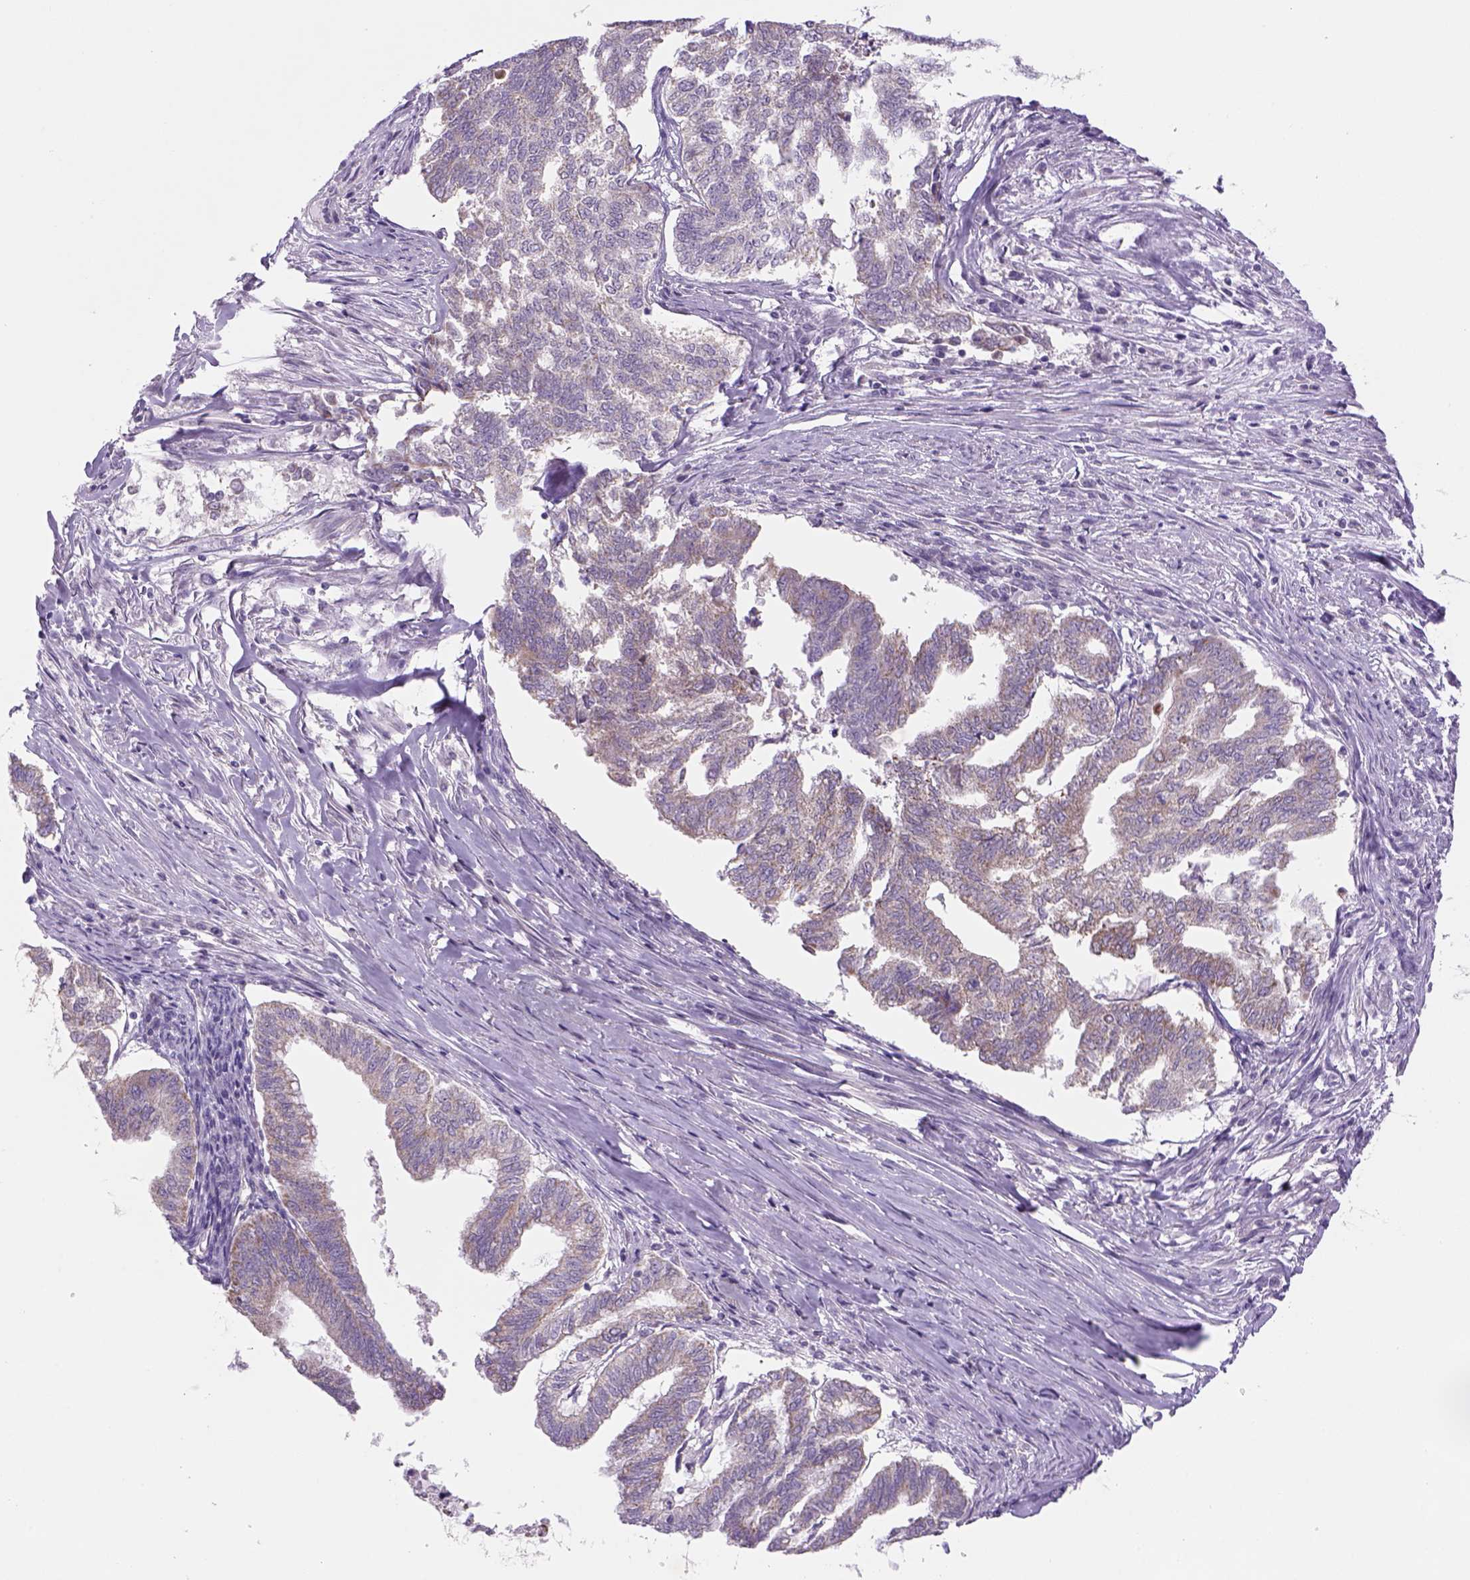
{"staining": {"intensity": "weak", "quantity": "25%-75%", "location": "cytoplasmic/membranous"}, "tissue": "endometrial cancer", "cell_type": "Tumor cells", "image_type": "cancer", "snomed": [{"axis": "morphology", "description": "Adenocarcinoma, NOS"}, {"axis": "topography", "description": "Endometrium"}], "caption": "Tumor cells display low levels of weak cytoplasmic/membranous staining in about 25%-75% of cells in human endometrial cancer (adenocarcinoma).", "gene": "ADGRV1", "patient": {"sex": "female", "age": 79}}